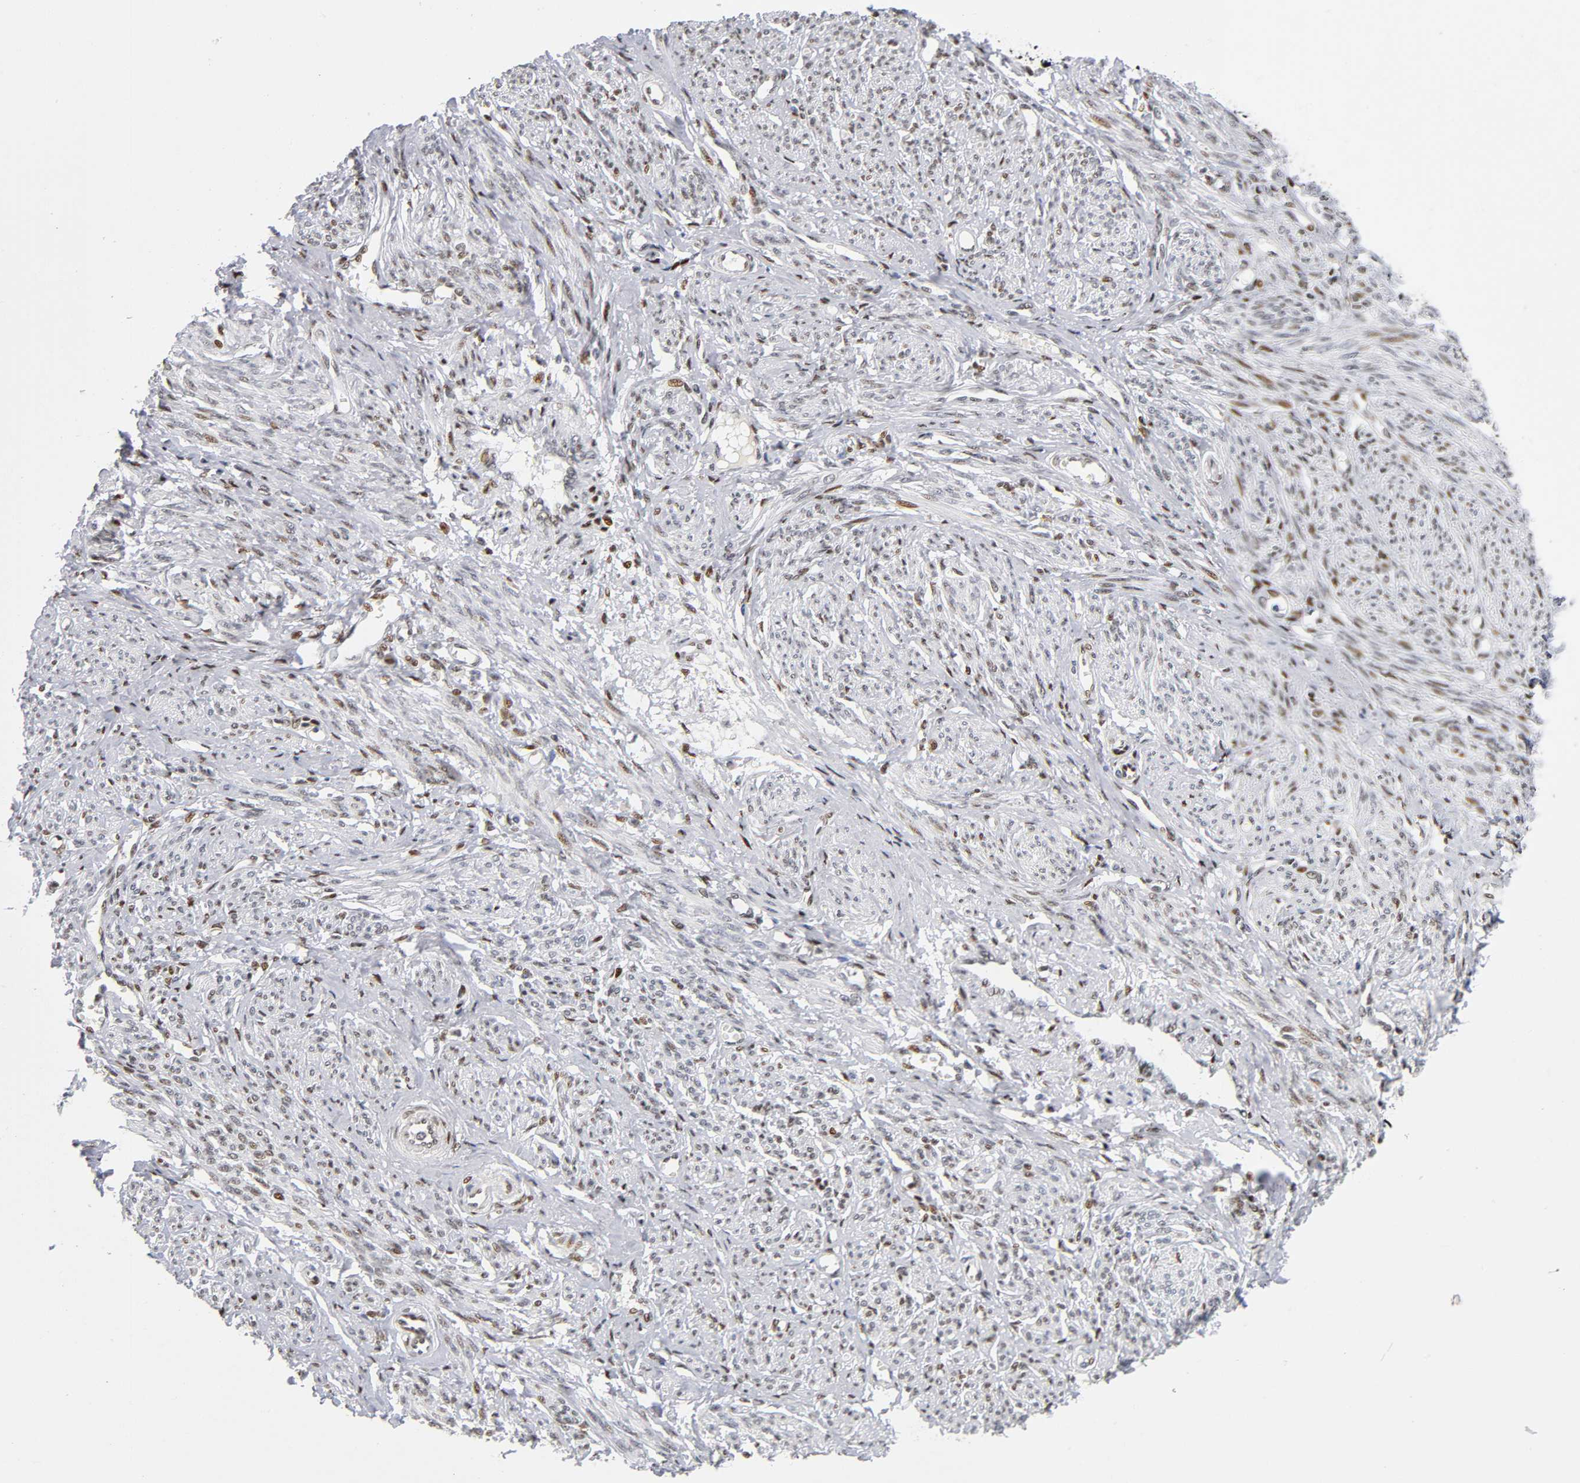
{"staining": {"intensity": "moderate", "quantity": ">75%", "location": "nuclear"}, "tissue": "smooth muscle", "cell_type": "Smooth muscle cells", "image_type": "normal", "snomed": [{"axis": "morphology", "description": "Normal tissue, NOS"}, {"axis": "topography", "description": "Smooth muscle"}], "caption": "A photomicrograph showing moderate nuclear staining in about >75% of smooth muscle cells in unremarkable smooth muscle, as visualized by brown immunohistochemical staining.", "gene": "SP3", "patient": {"sex": "female", "age": 65}}